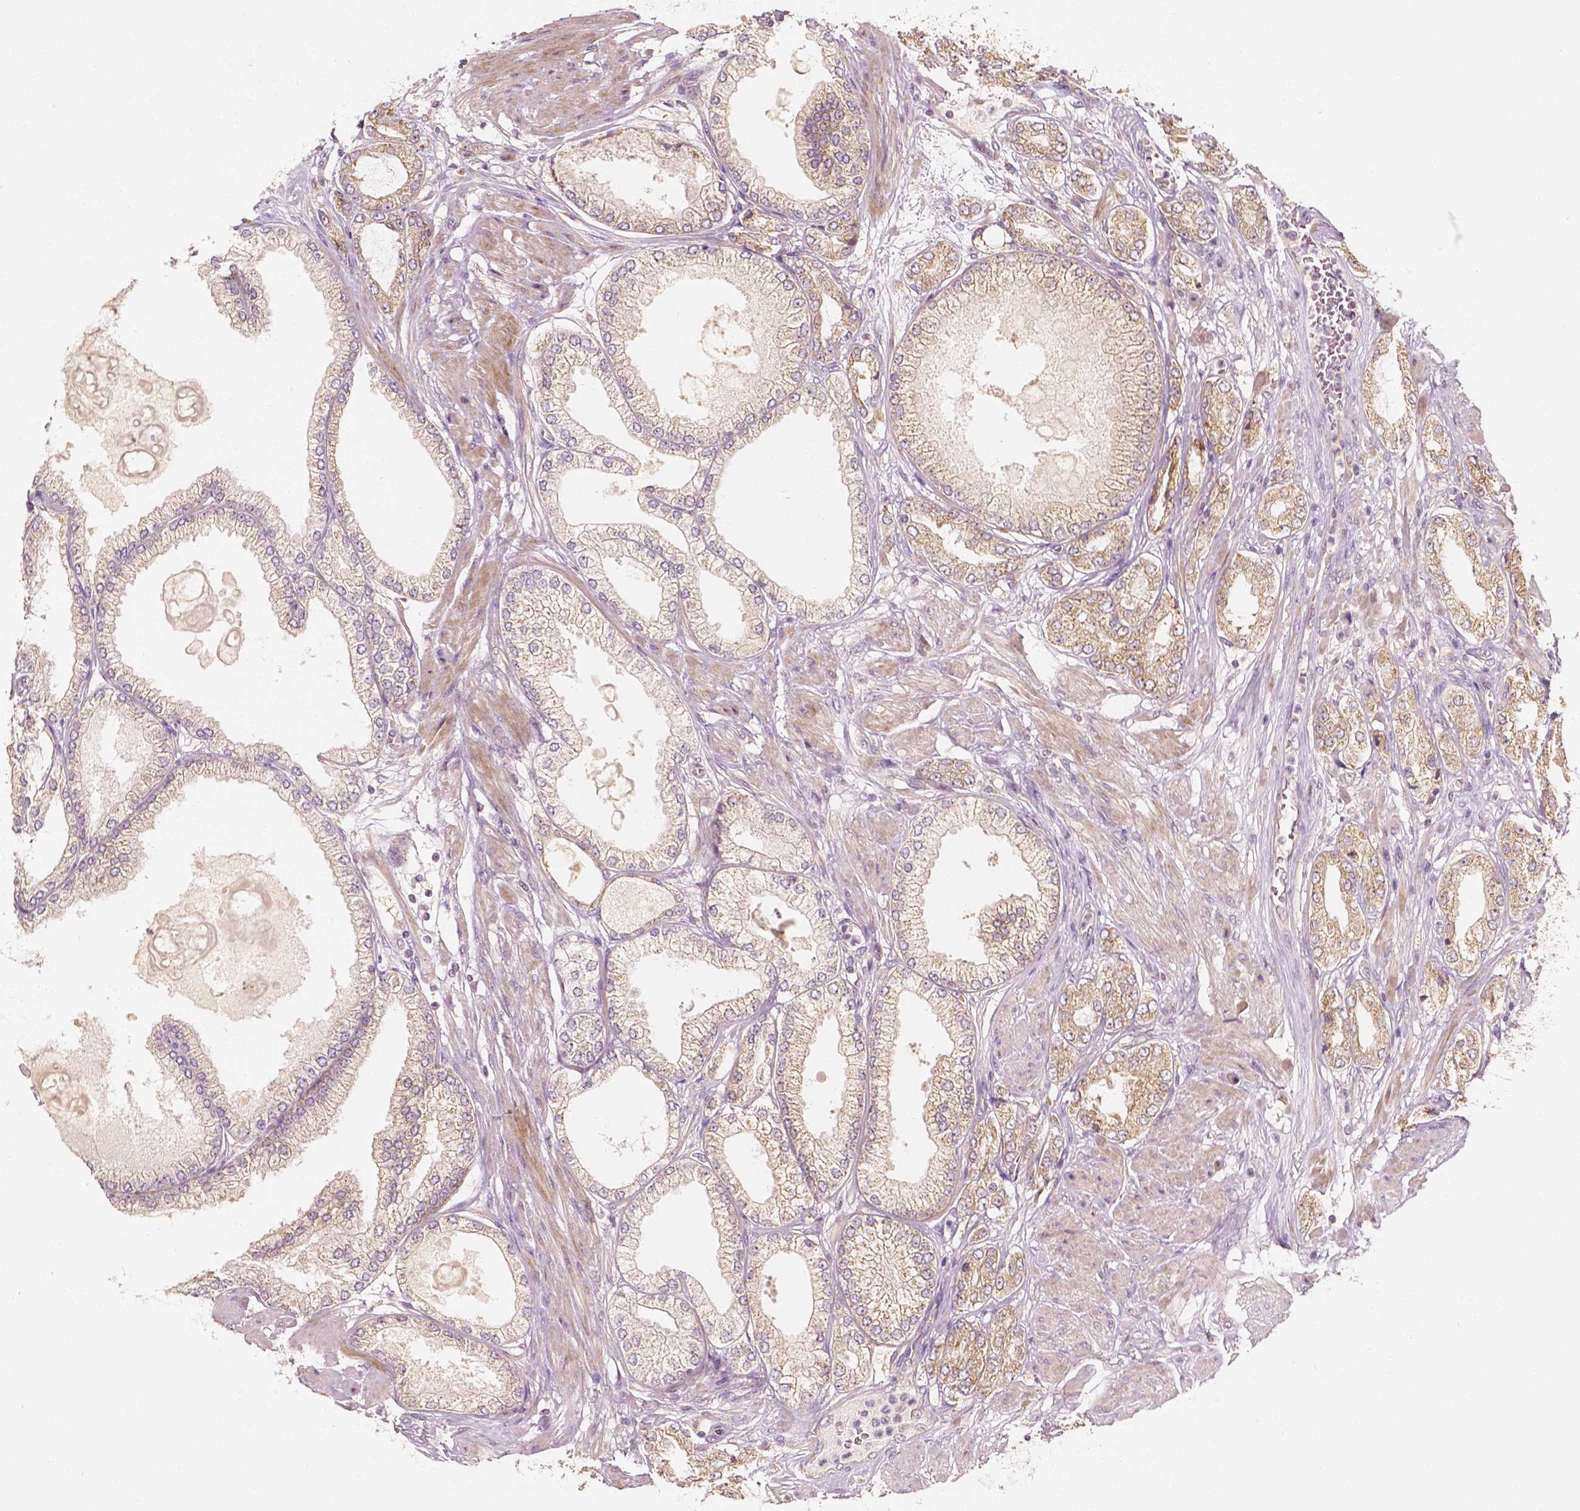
{"staining": {"intensity": "weak", "quantity": "25%-75%", "location": "cytoplasmic/membranous"}, "tissue": "prostate cancer", "cell_type": "Tumor cells", "image_type": "cancer", "snomed": [{"axis": "morphology", "description": "Adenocarcinoma, High grade"}, {"axis": "topography", "description": "Prostate"}], "caption": "Protein staining displays weak cytoplasmic/membranous staining in about 25%-75% of tumor cells in prostate cancer (adenocarcinoma (high-grade)).", "gene": "SHPK", "patient": {"sex": "male", "age": 68}}